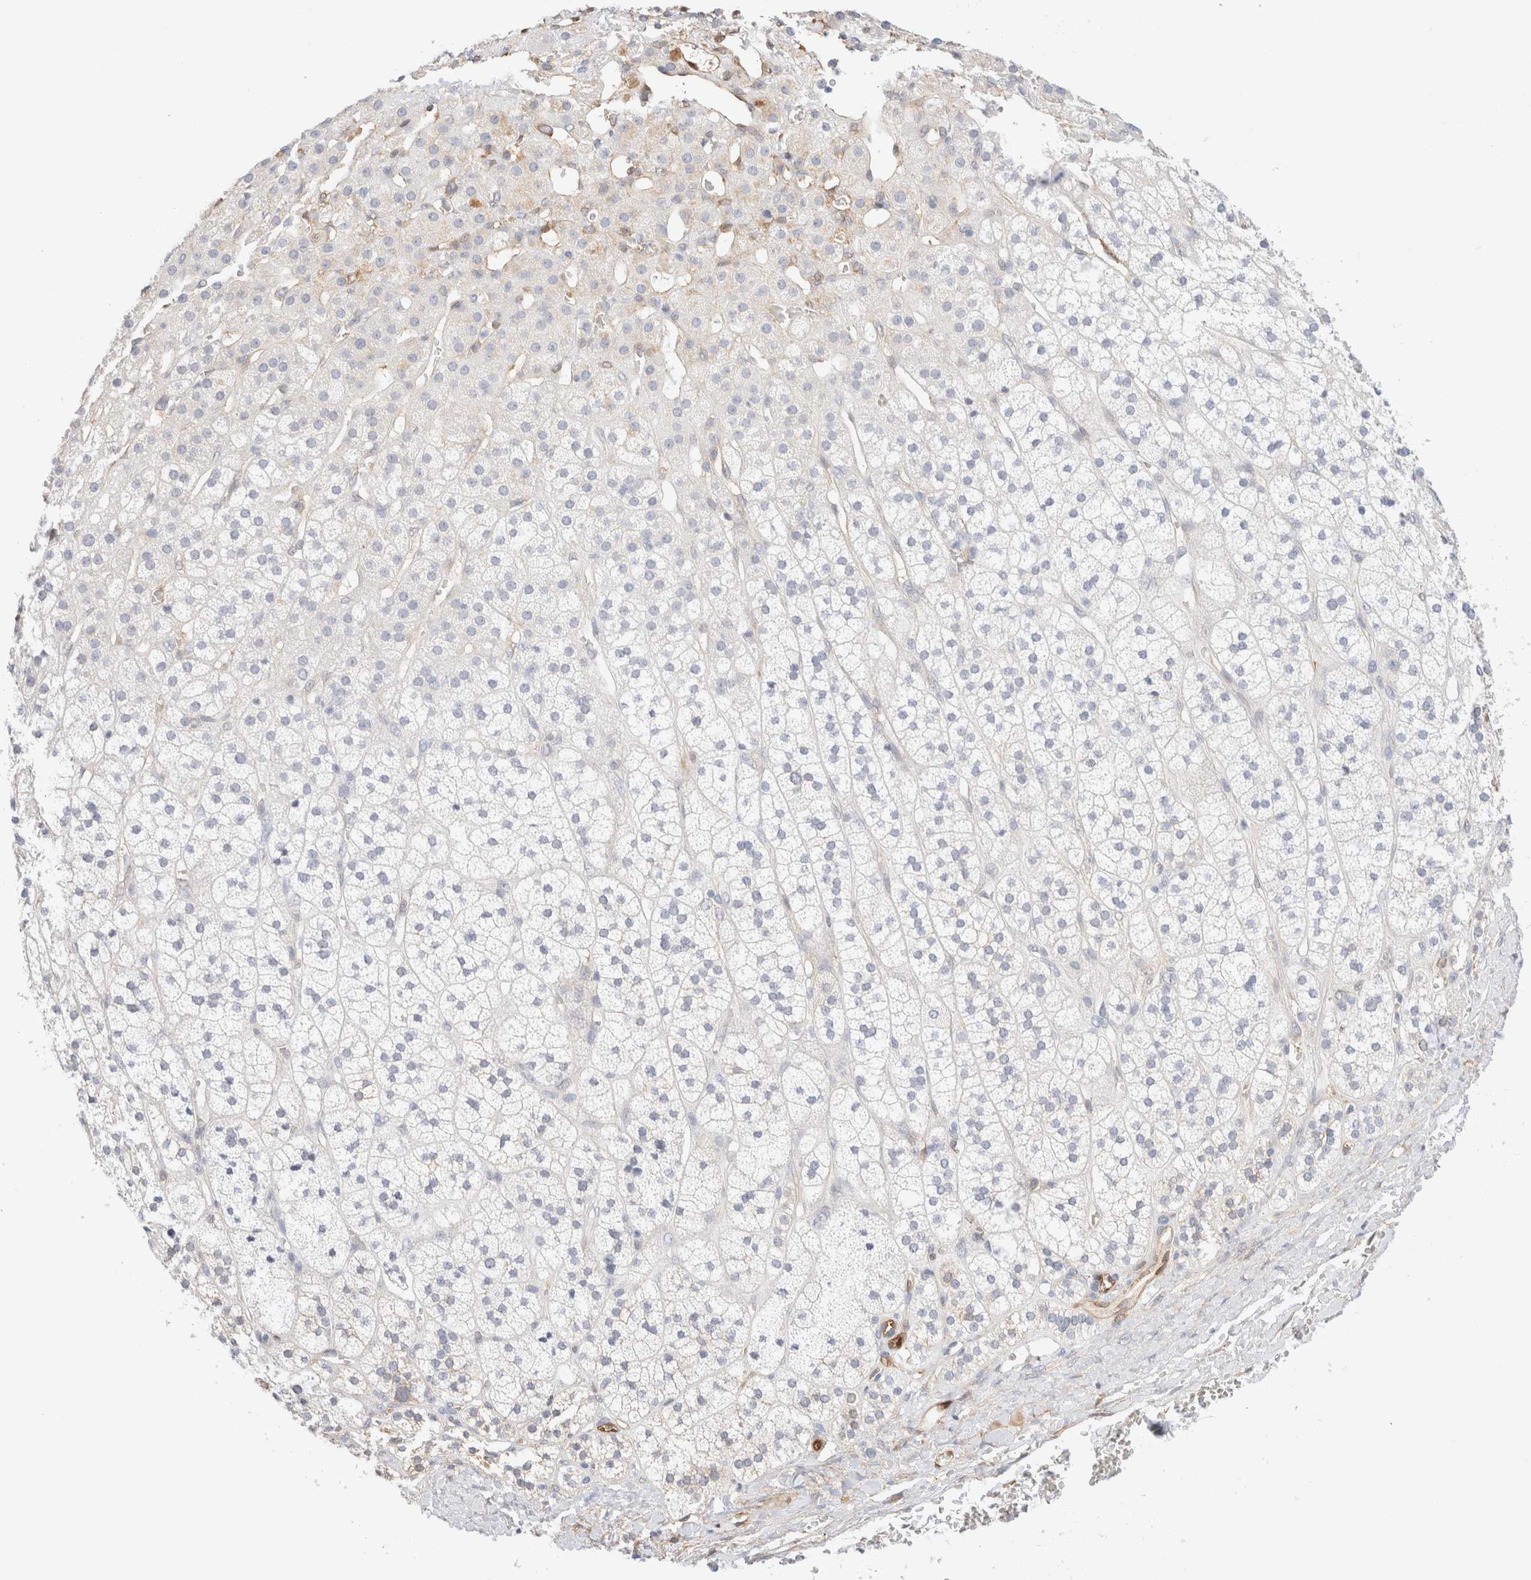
{"staining": {"intensity": "negative", "quantity": "none", "location": "none"}, "tissue": "adrenal gland", "cell_type": "Glandular cells", "image_type": "normal", "snomed": [{"axis": "morphology", "description": "Normal tissue, NOS"}, {"axis": "topography", "description": "Adrenal gland"}], "caption": "Immunohistochemistry (IHC) micrograph of benign adrenal gland: human adrenal gland stained with DAB exhibits no significant protein positivity in glandular cells. (Brightfield microscopy of DAB (3,3'-diaminobenzidine) immunohistochemistry at high magnification).", "gene": "LMCD1", "patient": {"sex": "male", "age": 56}}